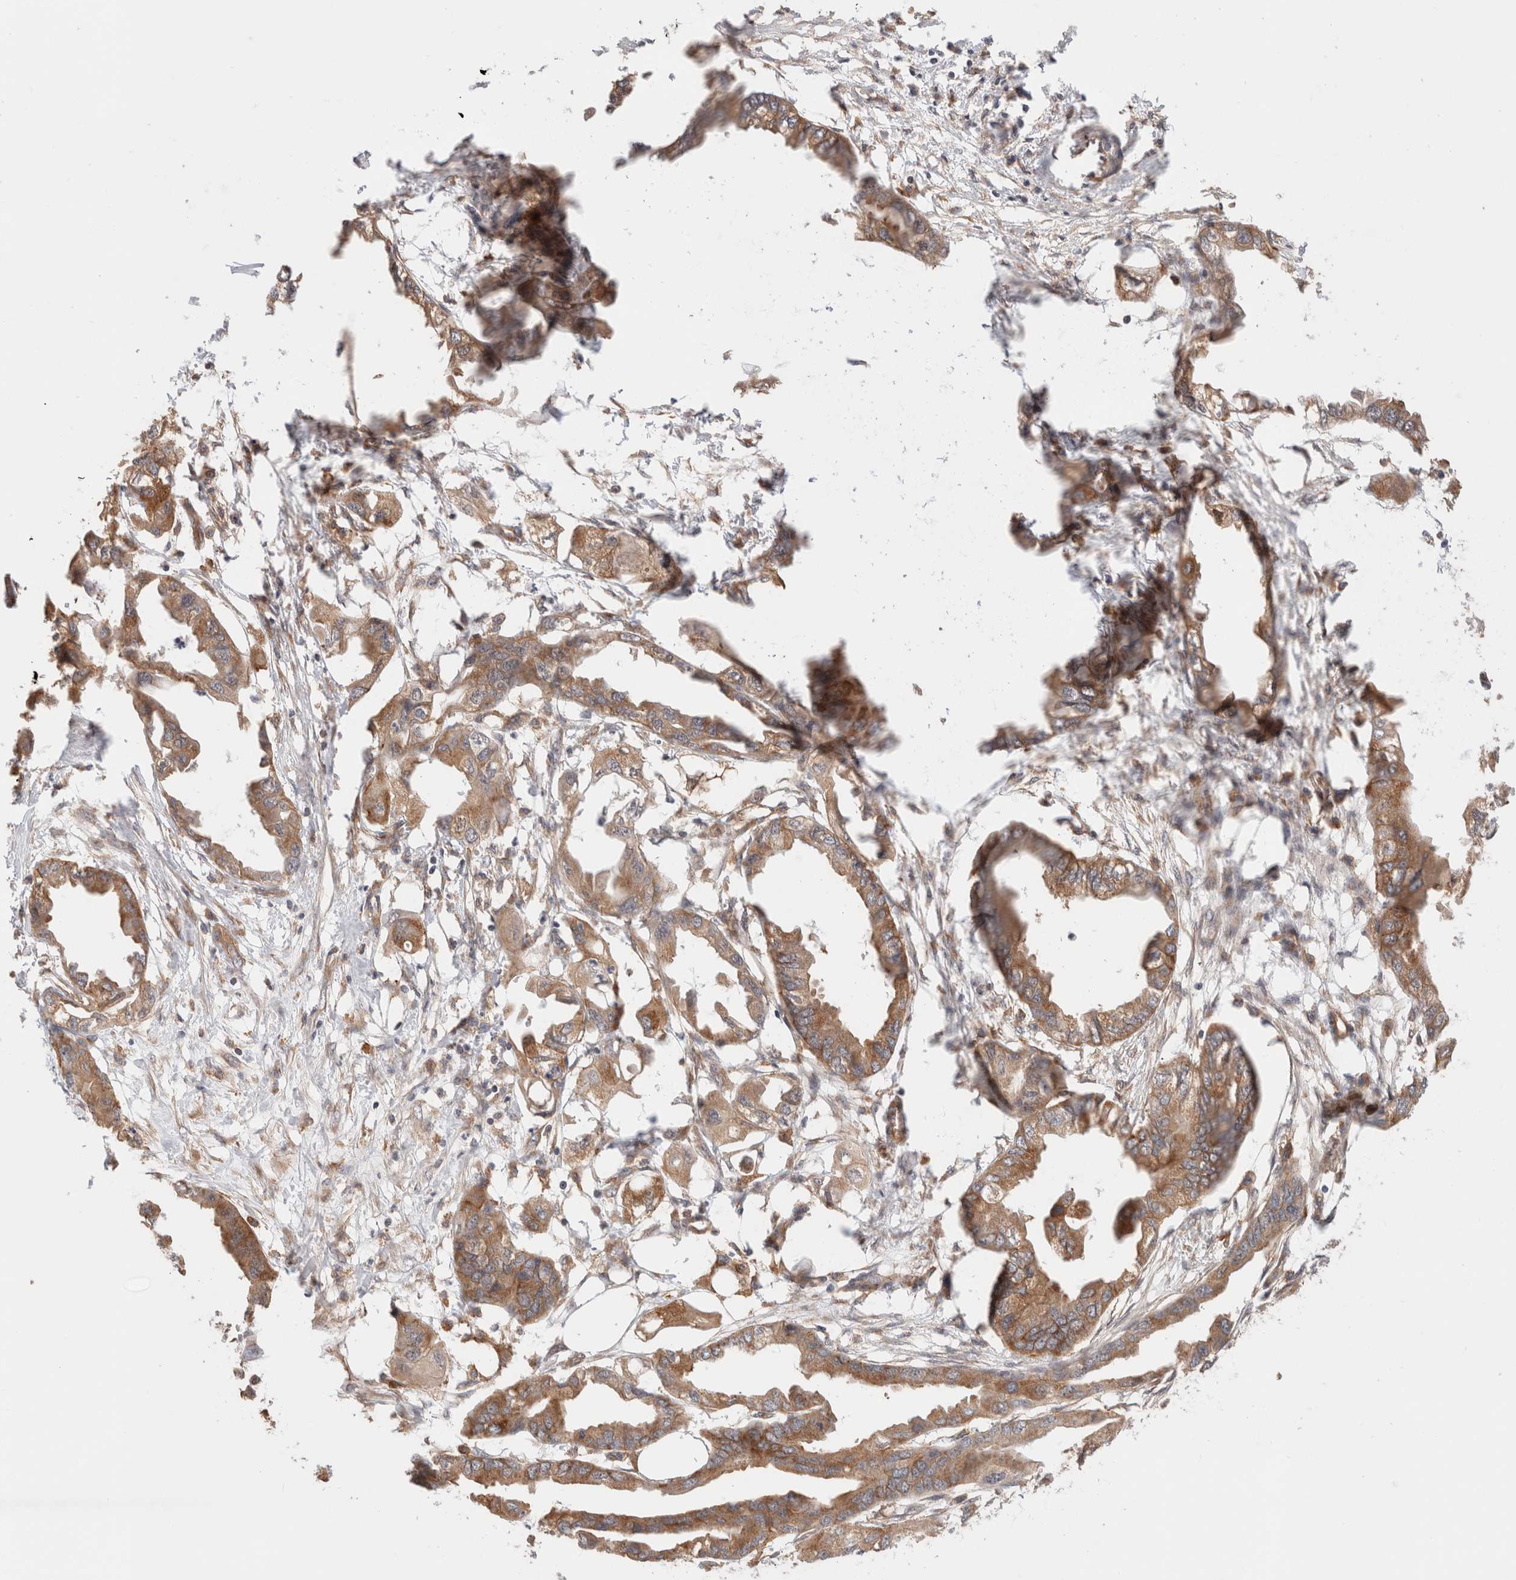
{"staining": {"intensity": "moderate", "quantity": ">75%", "location": "cytoplasmic/membranous"}, "tissue": "endometrial cancer", "cell_type": "Tumor cells", "image_type": "cancer", "snomed": [{"axis": "morphology", "description": "Adenocarcinoma, NOS"}, {"axis": "morphology", "description": "Adenocarcinoma, metastatic, NOS"}, {"axis": "topography", "description": "Adipose tissue"}, {"axis": "topography", "description": "Endometrium"}], "caption": "This is an image of IHC staining of endometrial adenocarcinoma, which shows moderate positivity in the cytoplasmic/membranous of tumor cells.", "gene": "SIKE1", "patient": {"sex": "female", "age": 67}}